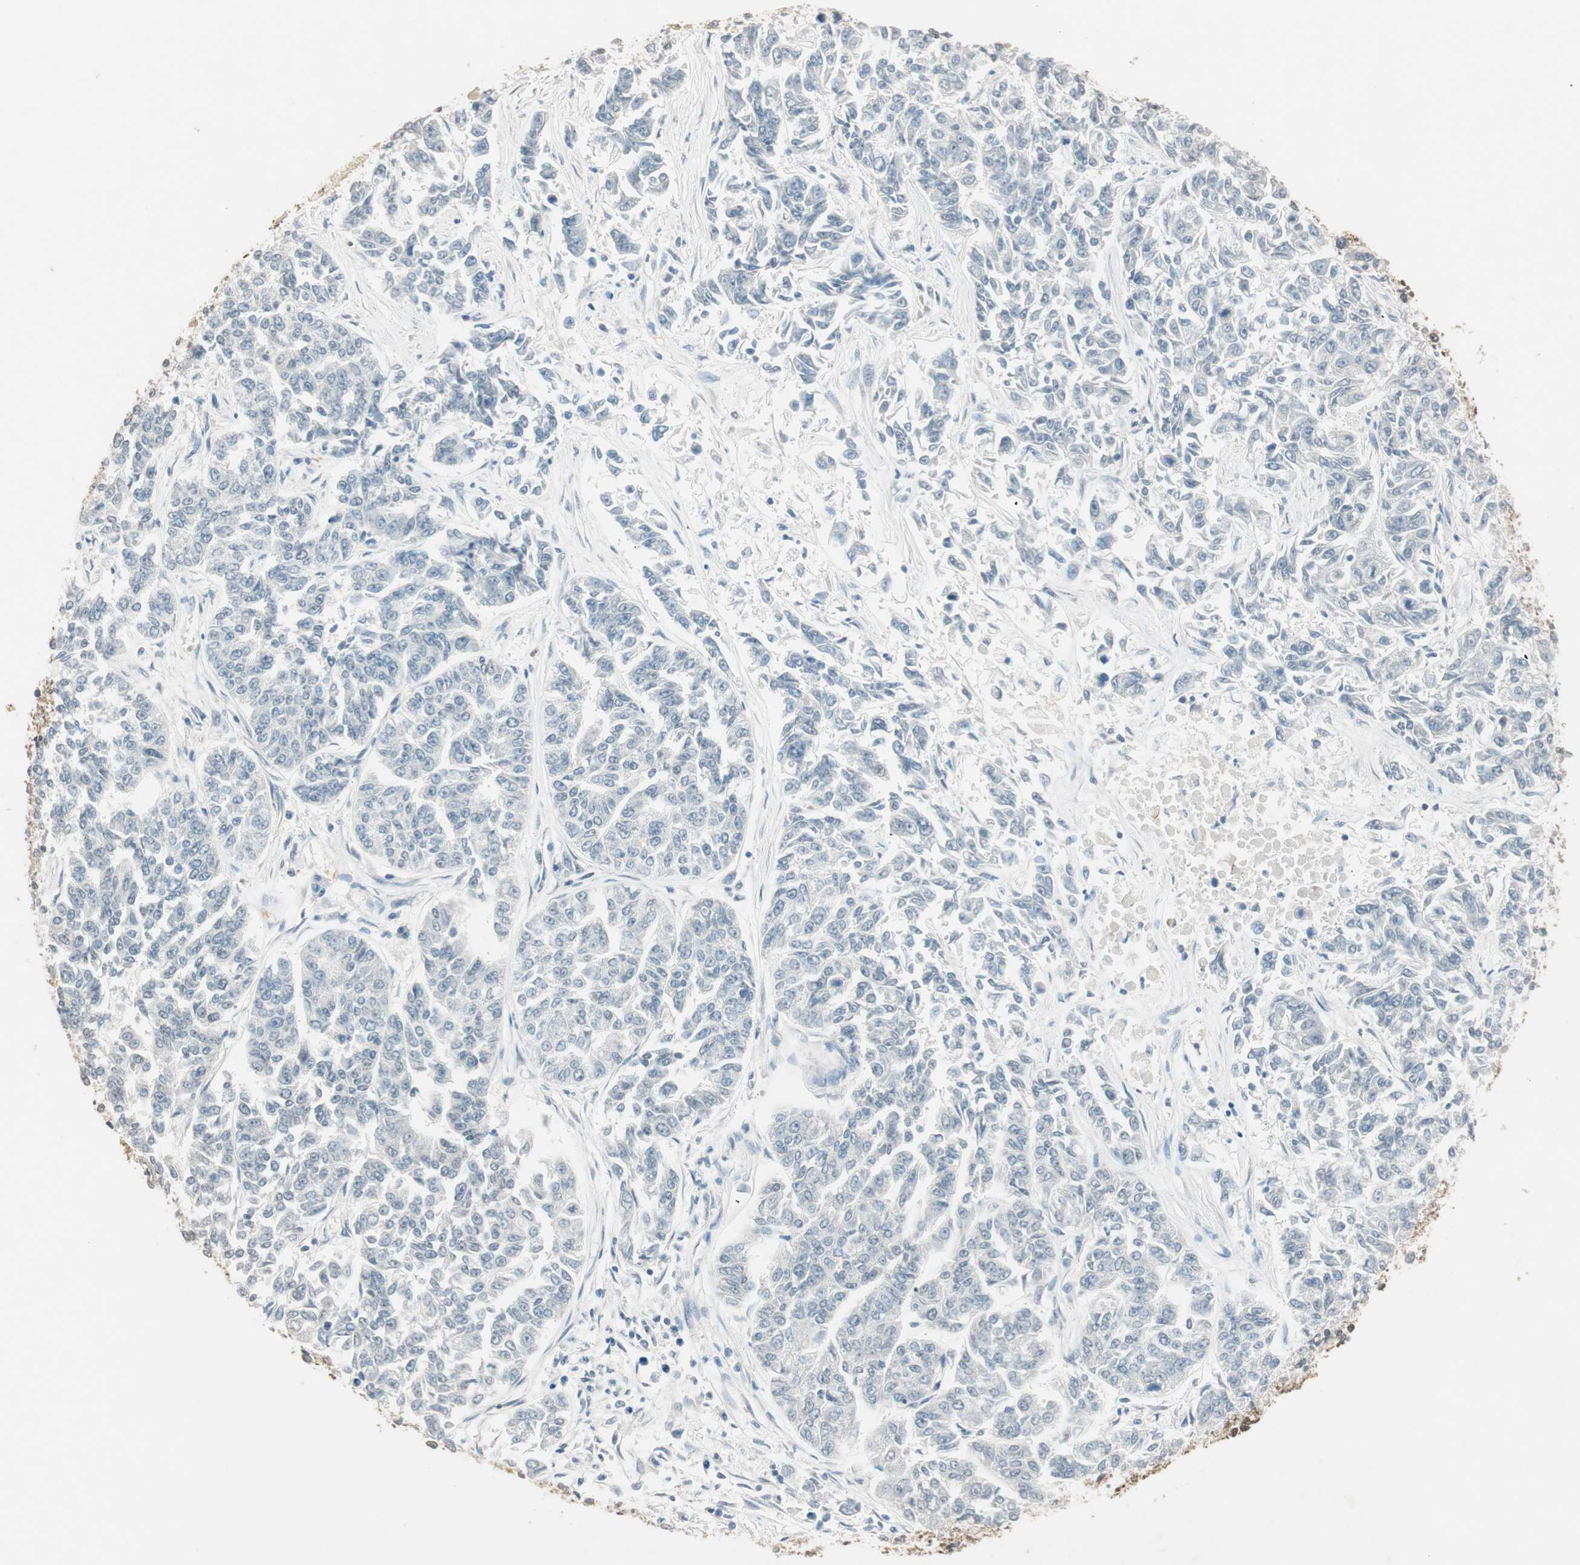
{"staining": {"intensity": "negative", "quantity": "none", "location": "none"}, "tissue": "lung cancer", "cell_type": "Tumor cells", "image_type": "cancer", "snomed": [{"axis": "morphology", "description": "Adenocarcinoma, NOS"}, {"axis": "topography", "description": "Lung"}], "caption": "This is a micrograph of immunohistochemistry staining of lung cancer (adenocarcinoma), which shows no expression in tumor cells.", "gene": "USP5", "patient": {"sex": "male", "age": 84}}